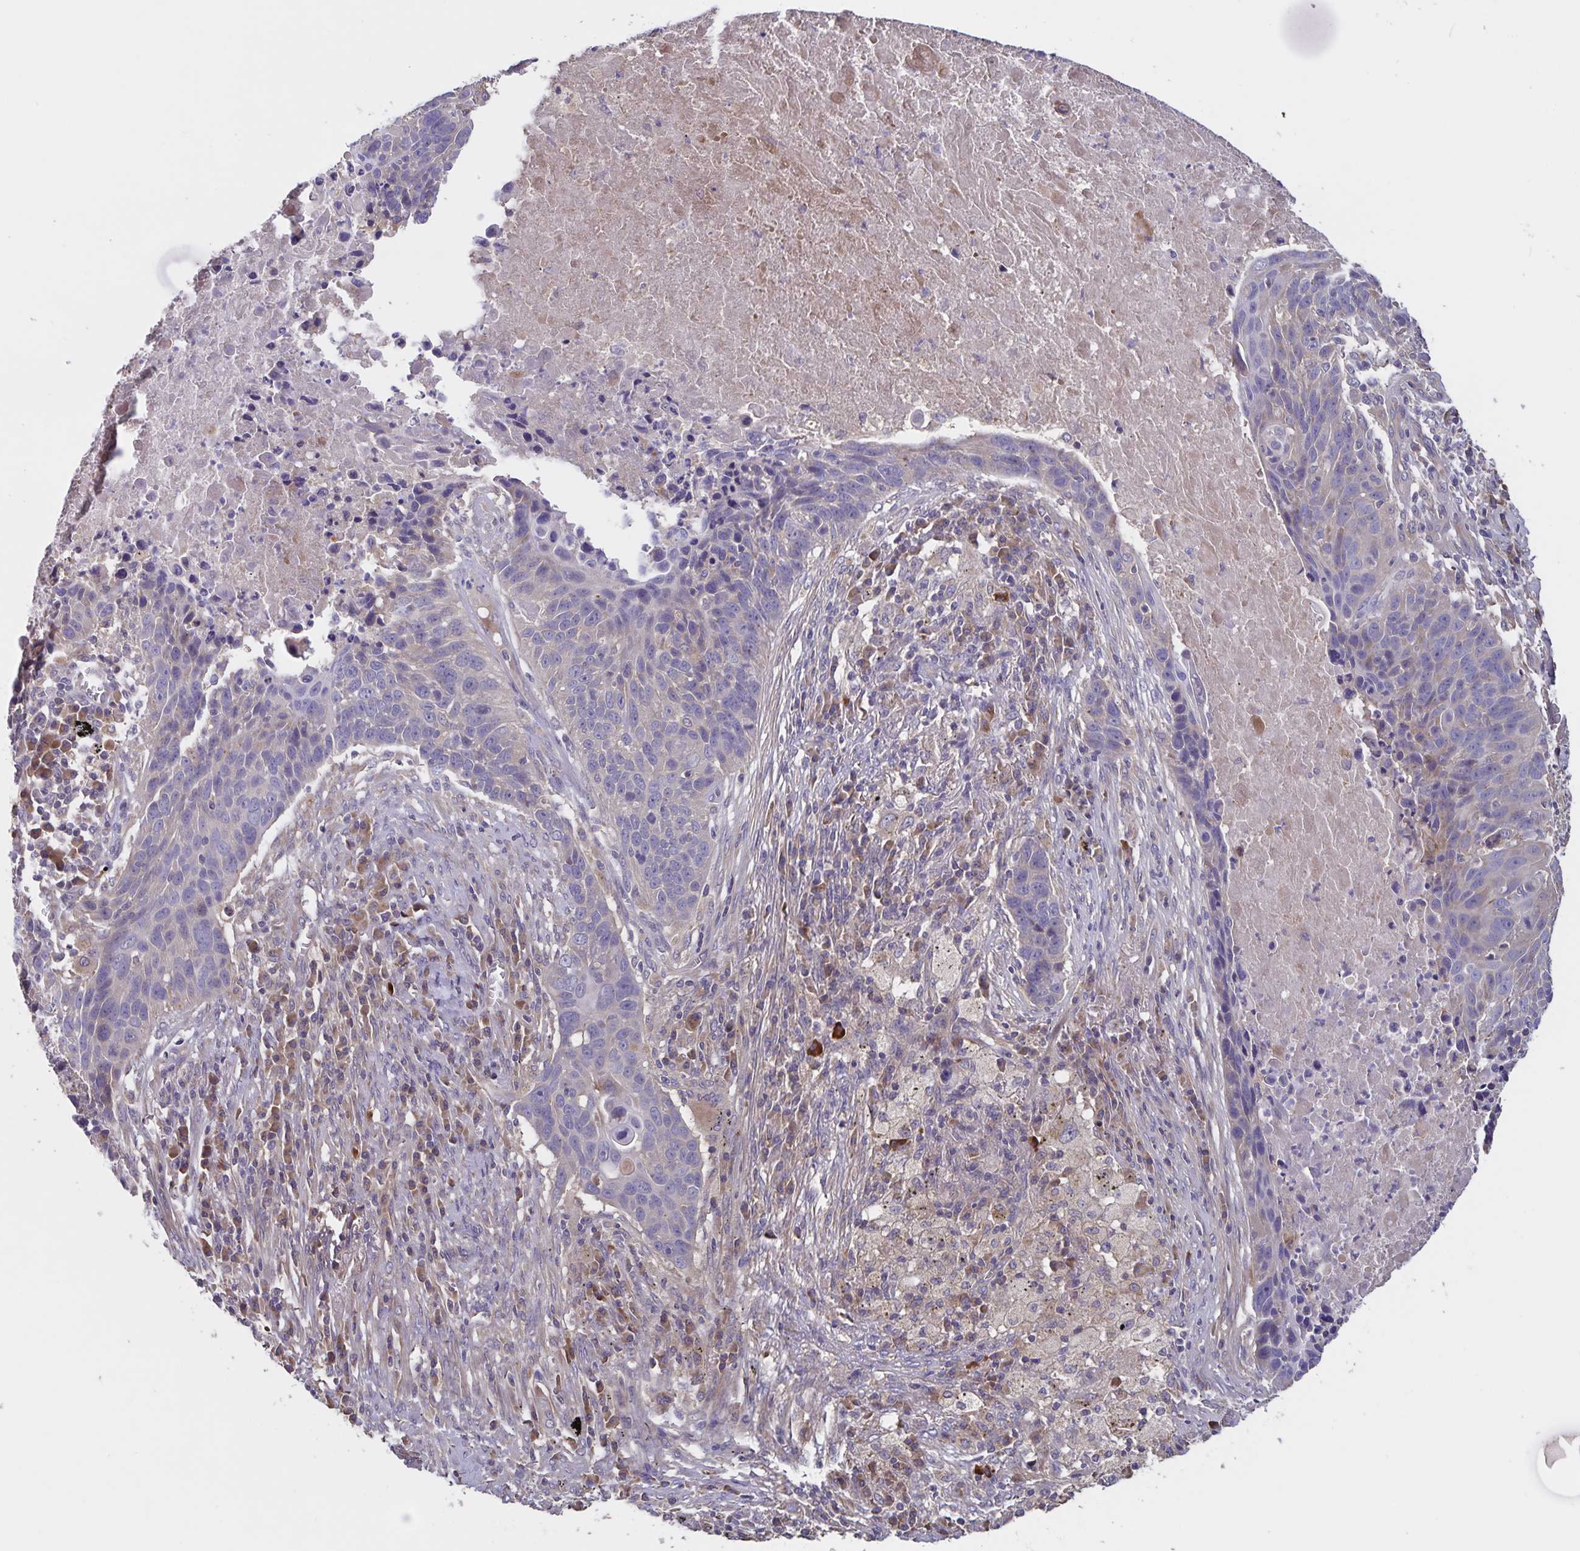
{"staining": {"intensity": "negative", "quantity": "none", "location": "none"}, "tissue": "lung cancer", "cell_type": "Tumor cells", "image_type": "cancer", "snomed": [{"axis": "morphology", "description": "Squamous cell carcinoma, NOS"}, {"axis": "topography", "description": "Lung"}], "caption": "Immunohistochemistry (IHC) of human lung squamous cell carcinoma demonstrates no expression in tumor cells.", "gene": "FBXL16", "patient": {"sex": "male", "age": 78}}